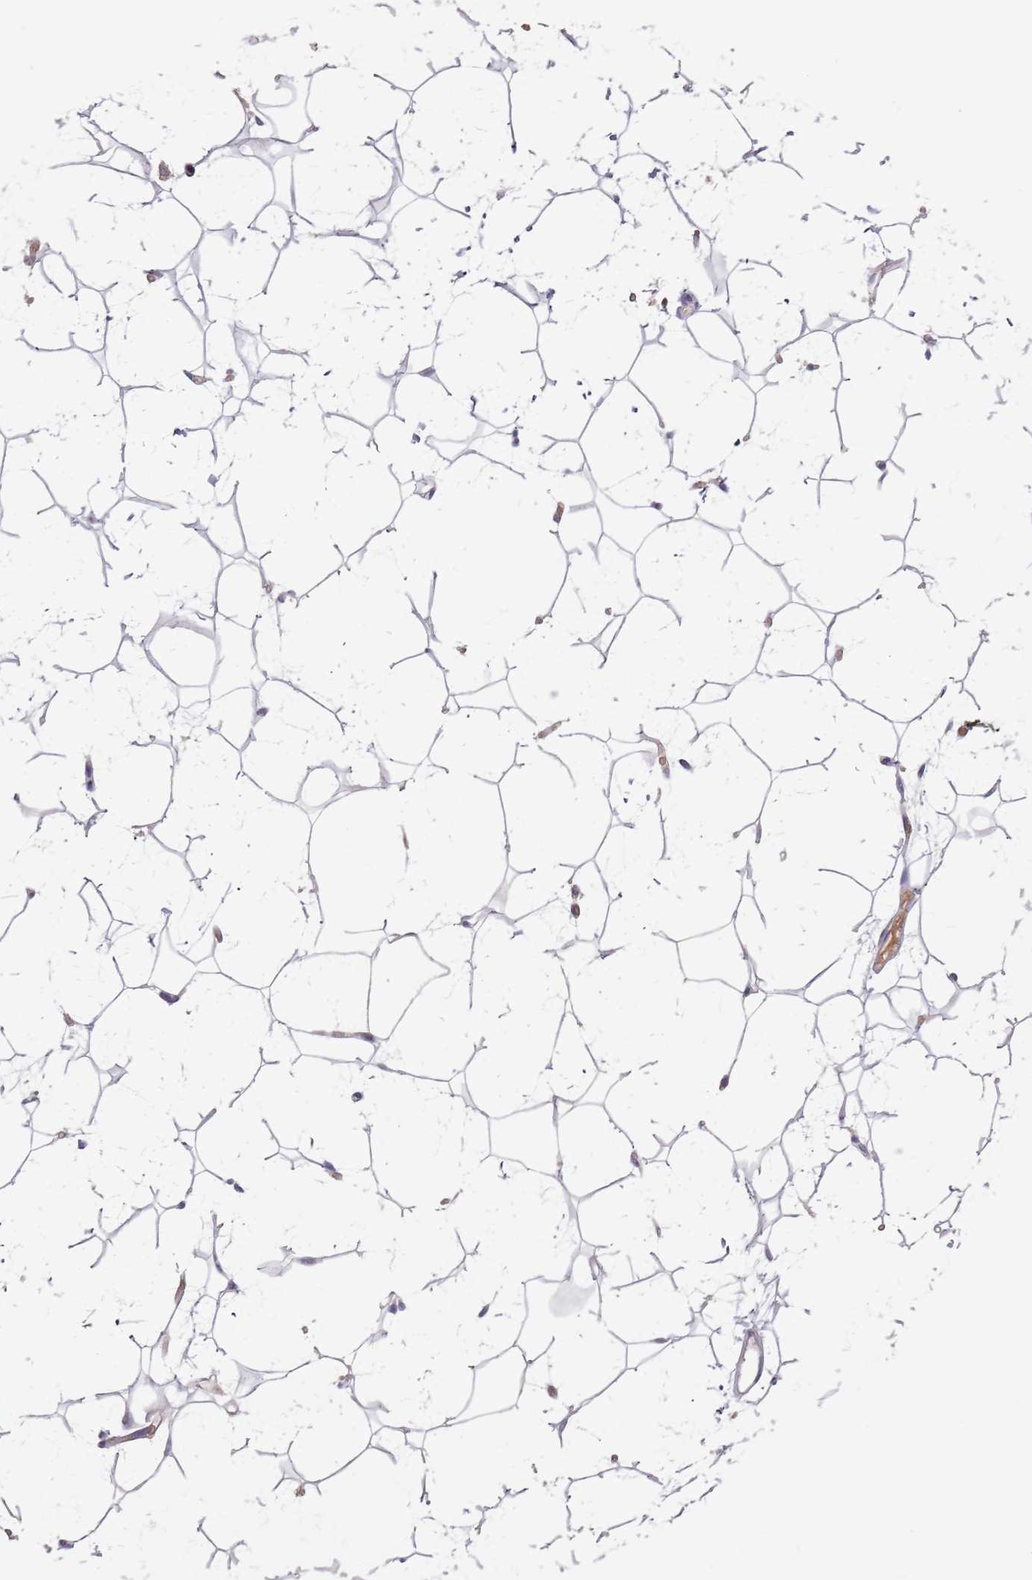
{"staining": {"intensity": "weak", "quantity": ">75%", "location": "cytoplasmic/membranous"}, "tissue": "adipose tissue", "cell_type": "Adipocytes", "image_type": "normal", "snomed": [{"axis": "morphology", "description": "Normal tissue, NOS"}, {"axis": "topography", "description": "Breast"}], "caption": "There is low levels of weak cytoplasmic/membranous positivity in adipocytes of unremarkable adipose tissue, as demonstrated by immunohistochemical staining (brown color).", "gene": "ASB13", "patient": {"sex": "female", "age": 26}}